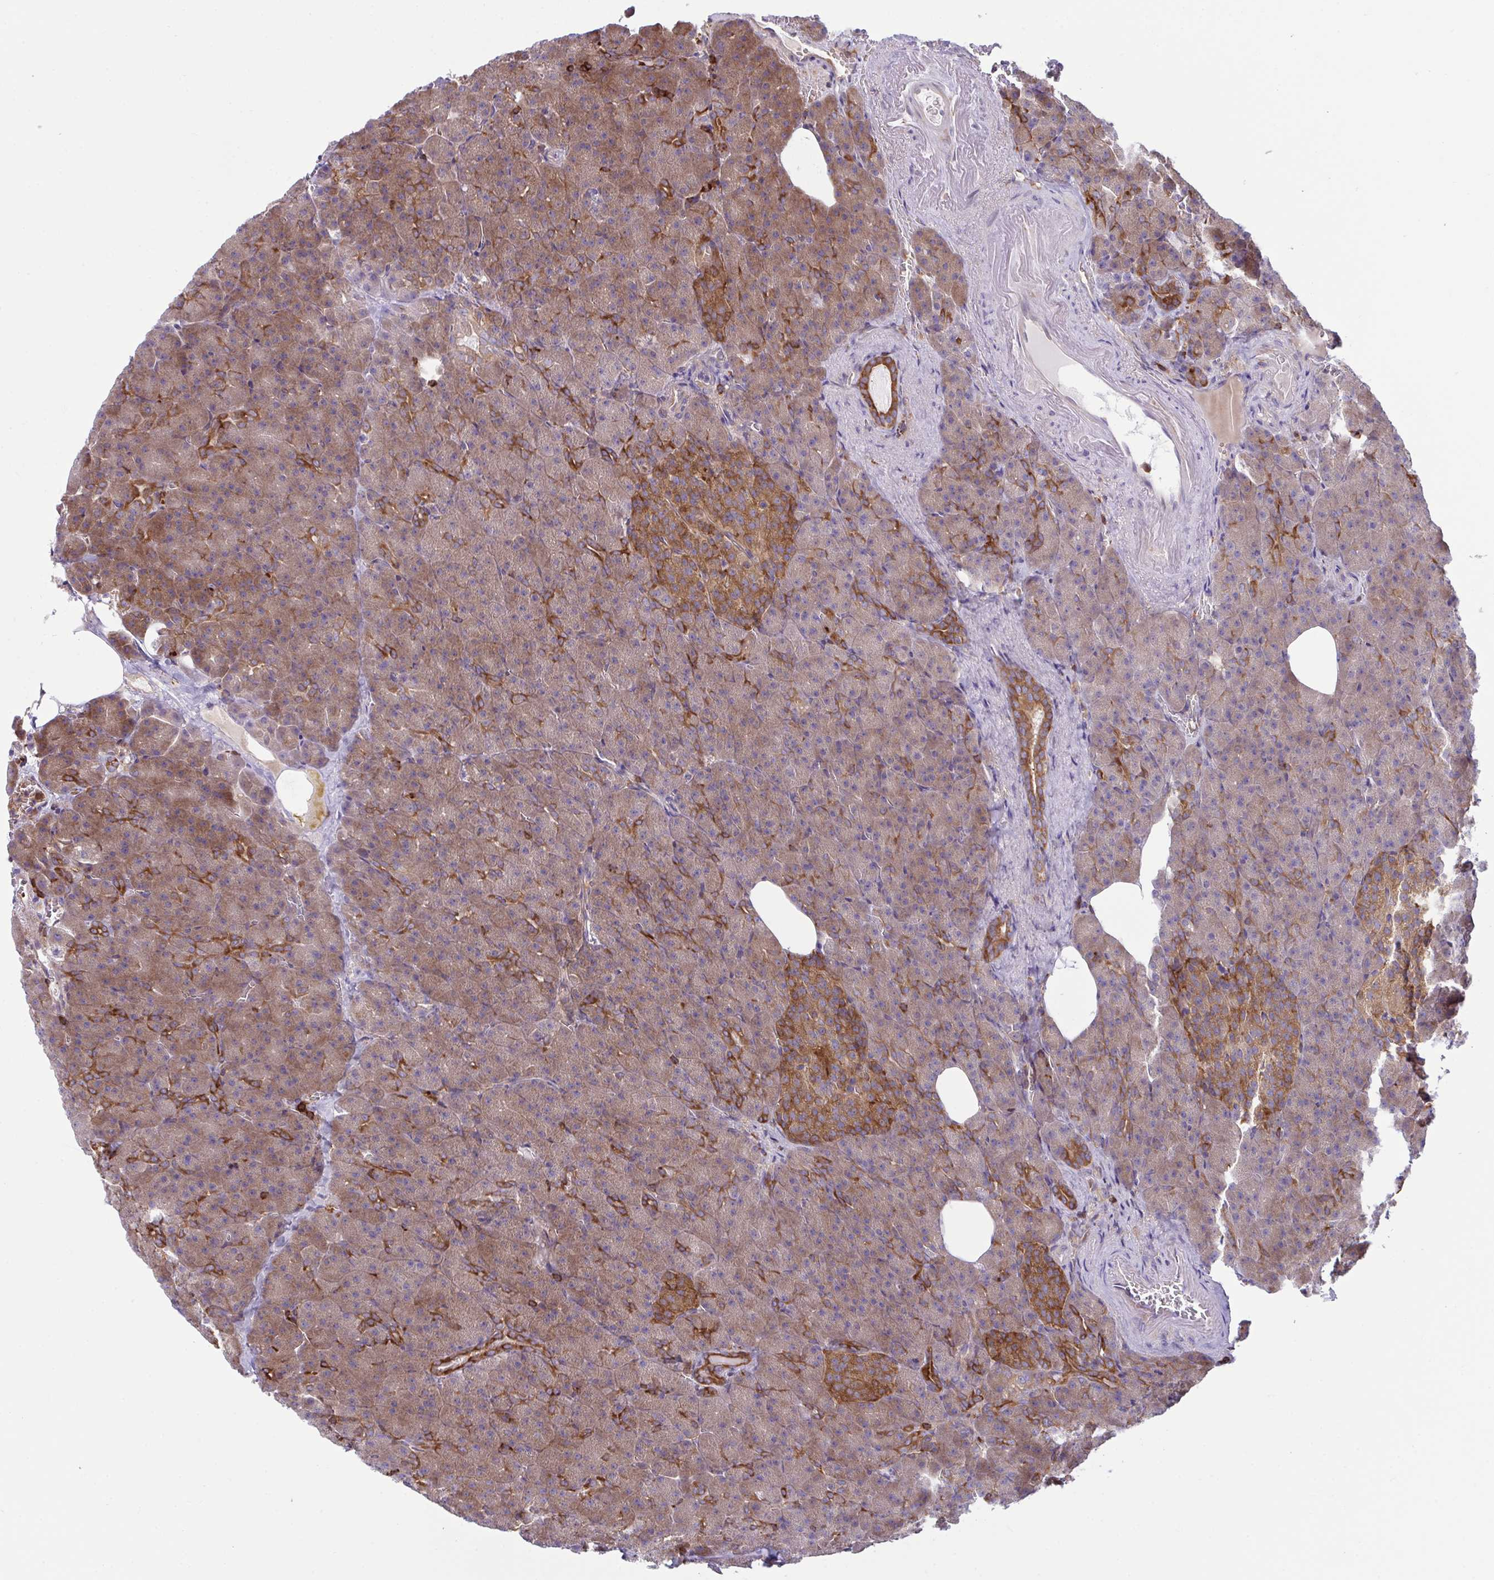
{"staining": {"intensity": "moderate", "quantity": "<25%", "location": "cytoplasmic/membranous"}, "tissue": "pancreas", "cell_type": "Exocrine glandular cells", "image_type": "normal", "snomed": [{"axis": "morphology", "description": "Normal tissue, NOS"}, {"axis": "topography", "description": "Pancreas"}], "caption": "Brown immunohistochemical staining in benign human pancreas shows moderate cytoplasmic/membranous expression in about <25% of exocrine glandular cells. (Stains: DAB in brown, nuclei in blue, Microscopy: brightfield microscopy at high magnification).", "gene": "TSC22D3", "patient": {"sex": "female", "age": 74}}